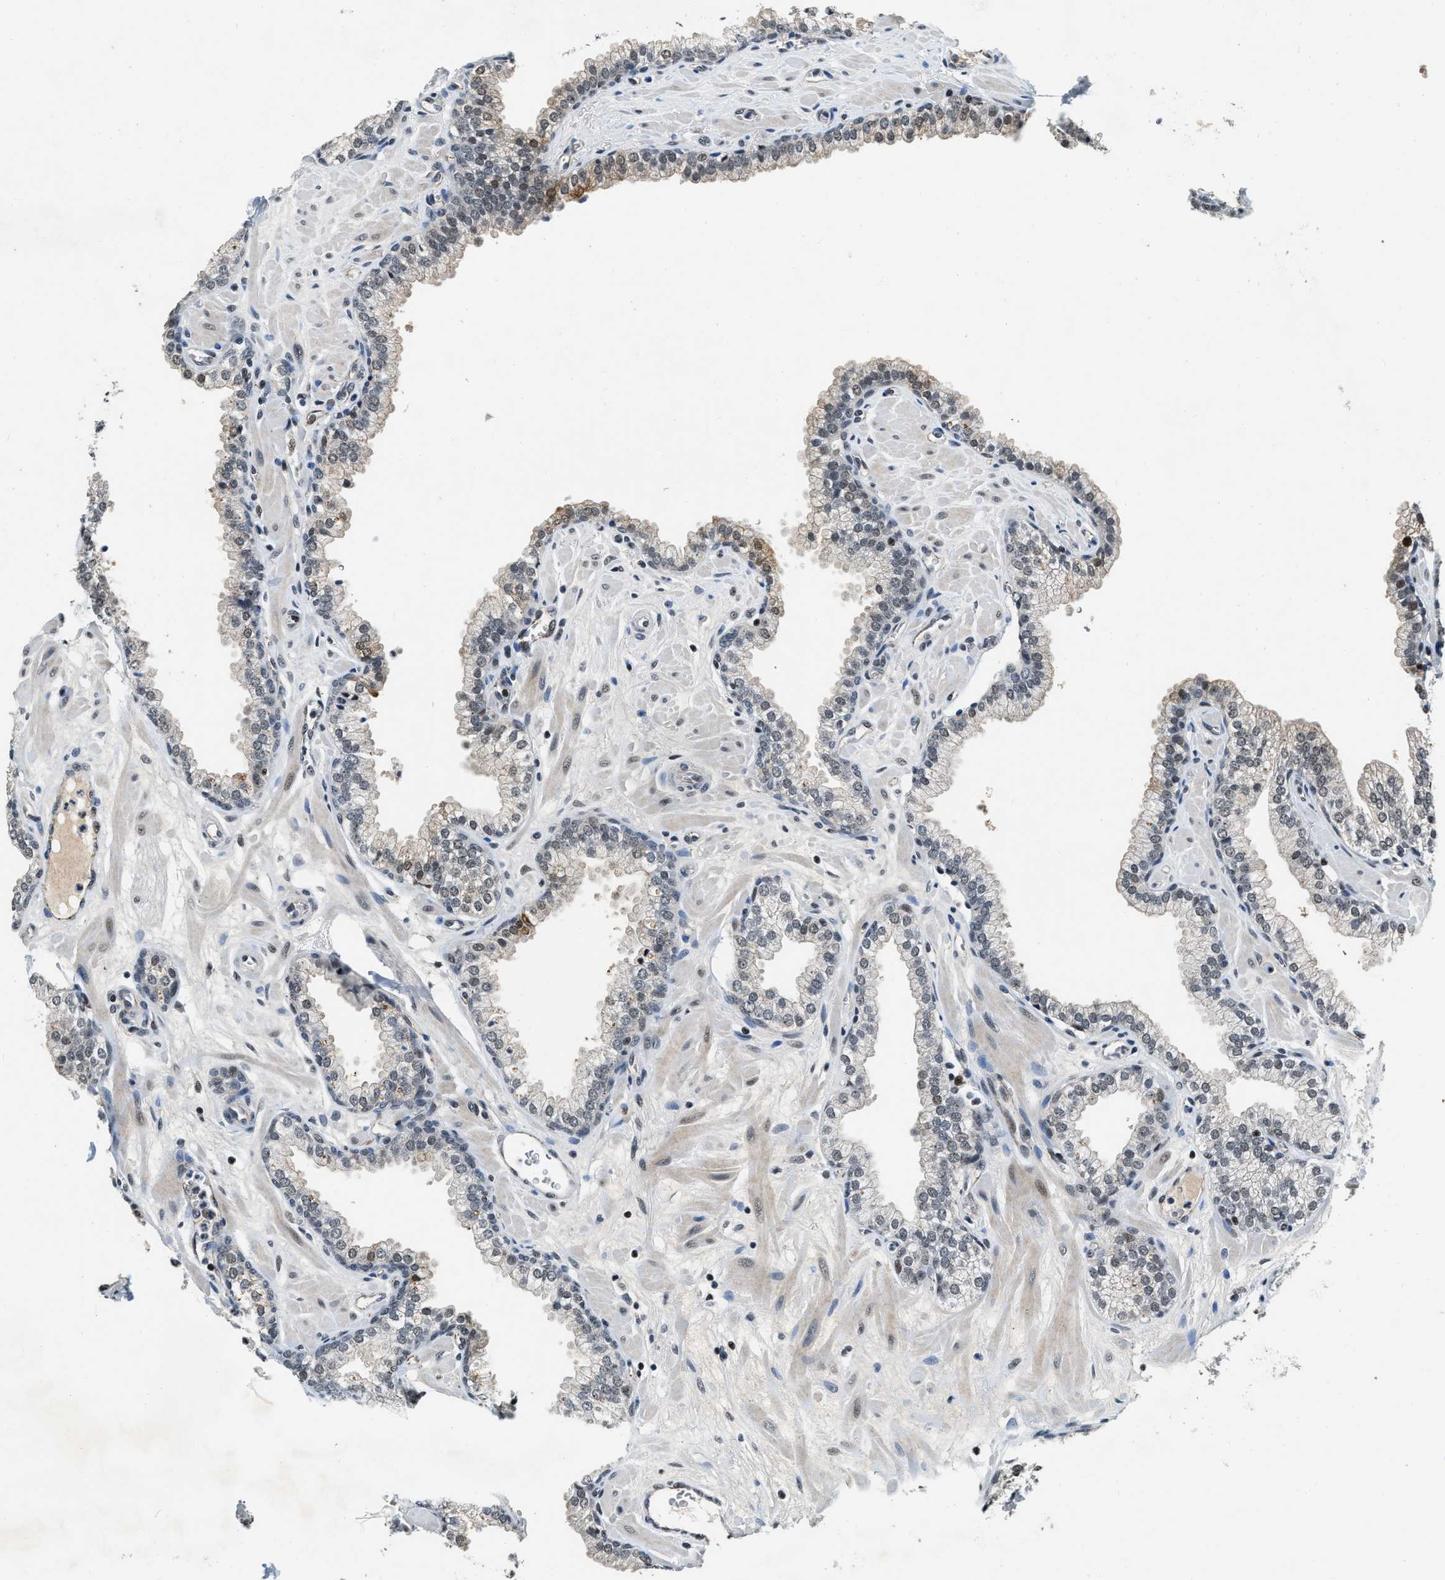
{"staining": {"intensity": "moderate", "quantity": "<25%", "location": "cytoplasmic/membranous,nuclear"}, "tissue": "prostate", "cell_type": "Glandular cells", "image_type": "normal", "snomed": [{"axis": "morphology", "description": "Normal tissue, NOS"}, {"axis": "morphology", "description": "Urothelial carcinoma, Low grade"}, {"axis": "topography", "description": "Urinary bladder"}, {"axis": "topography", "description": "Prostate"}], "caption": "This image reveals IHC staining of normal human prostate, with low moderate cytoplasmic/membranous,nuclear positivity in about <25% of glandular cells.", "gene": "CCNE1", "patient": {"sex": "male", "age": 60}}